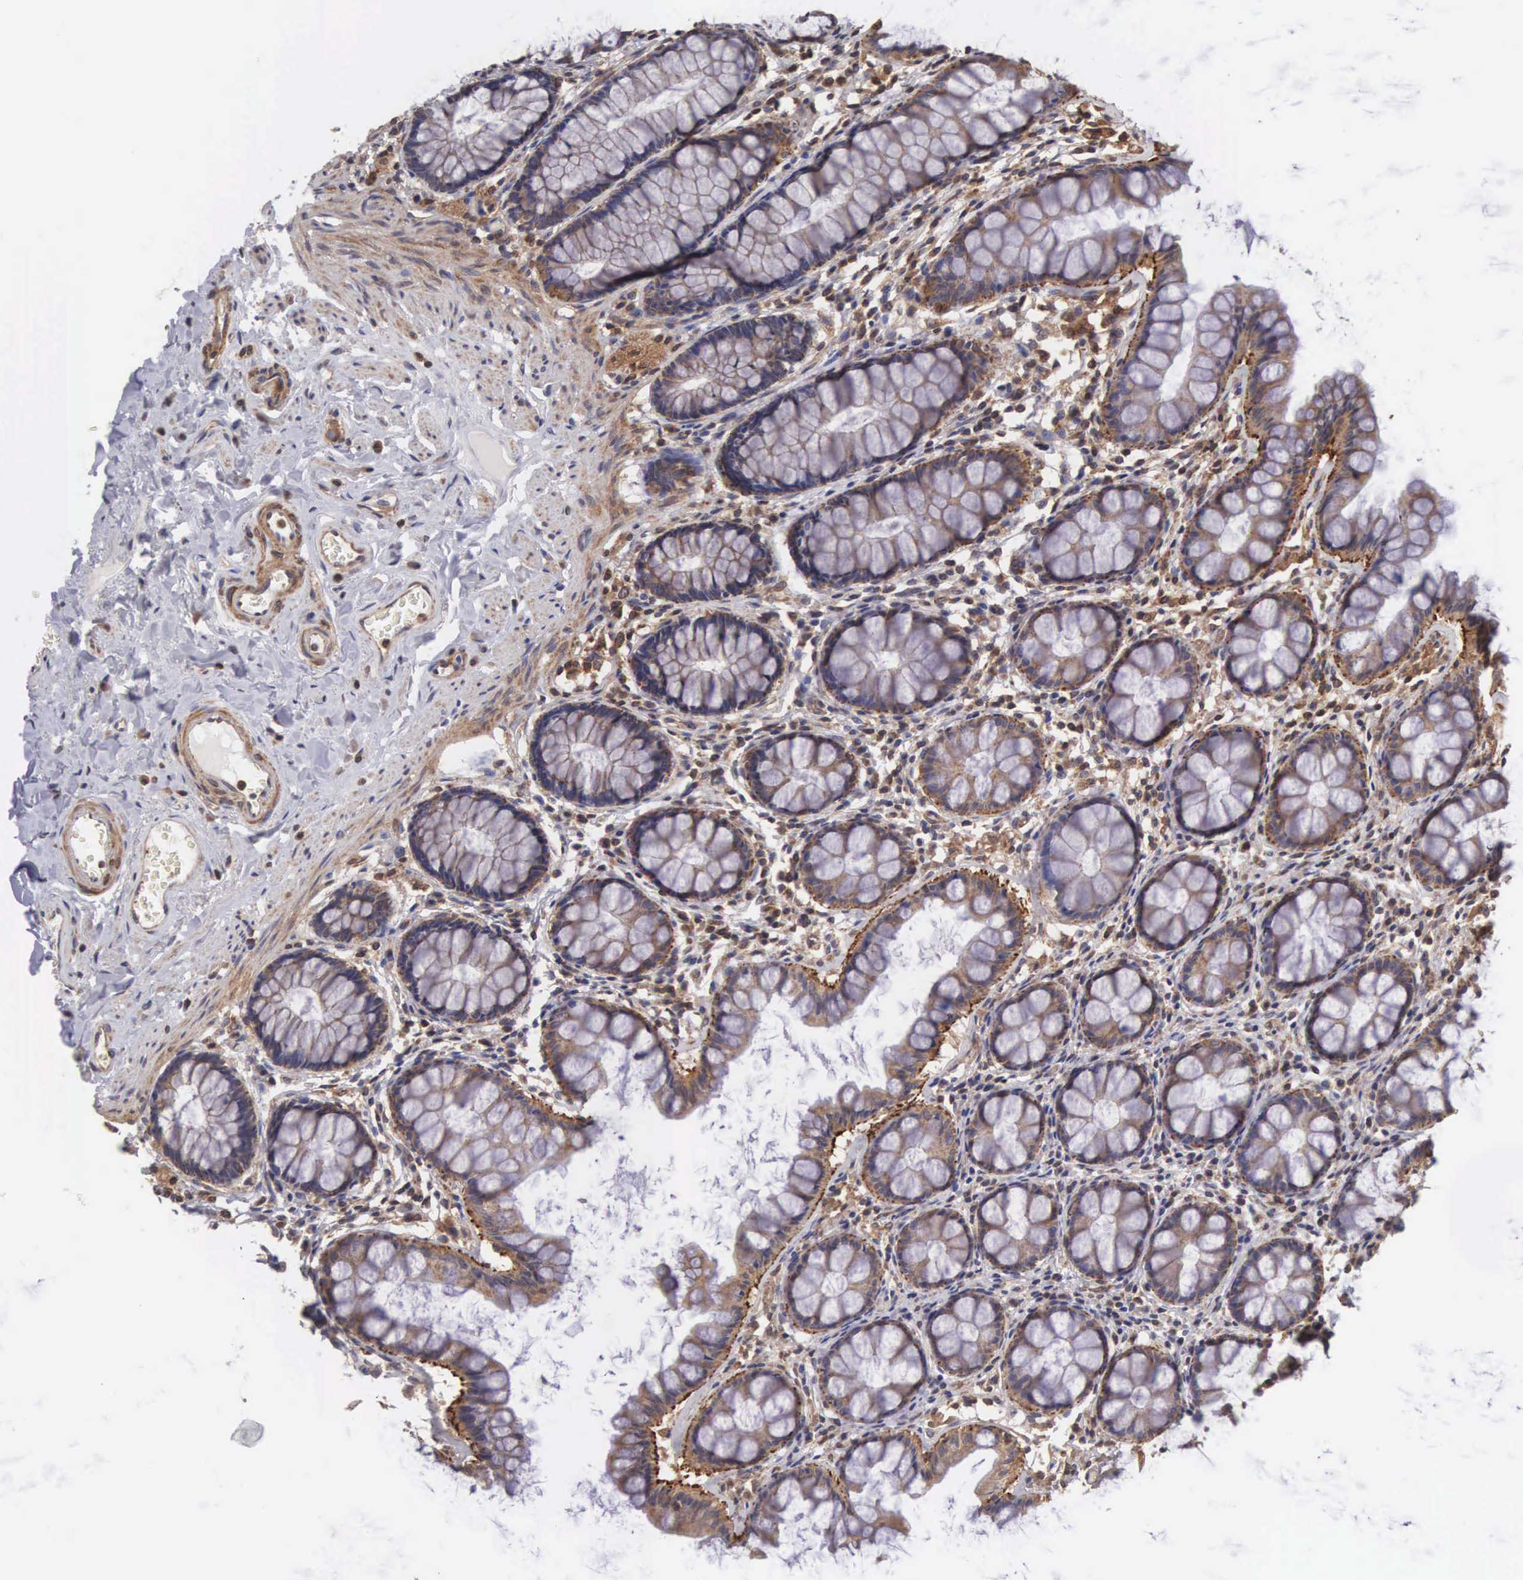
{"staining": {"intensity": "strong", "quantity": ">75%", "location": "cytoplasmic/membranous"}, "tissue": "rectum", "cell_type": "Glandular cells", "image_type": "normal", "snomed": [{"axis": "morphology", "description": "Normal tissue, NOS"}, {"axis": "topography", "description": "Rectum"}], "caption": "Immunohistochemical staining of benign rectum shows >75% levels of strong cytoplasmic/membranous protein positivity in about >75% of glandular cells. (IHC, brightfield microscopy, high magnification).", "gene": "DHRS1", "patient": {"sex": "male", "age": 86}}